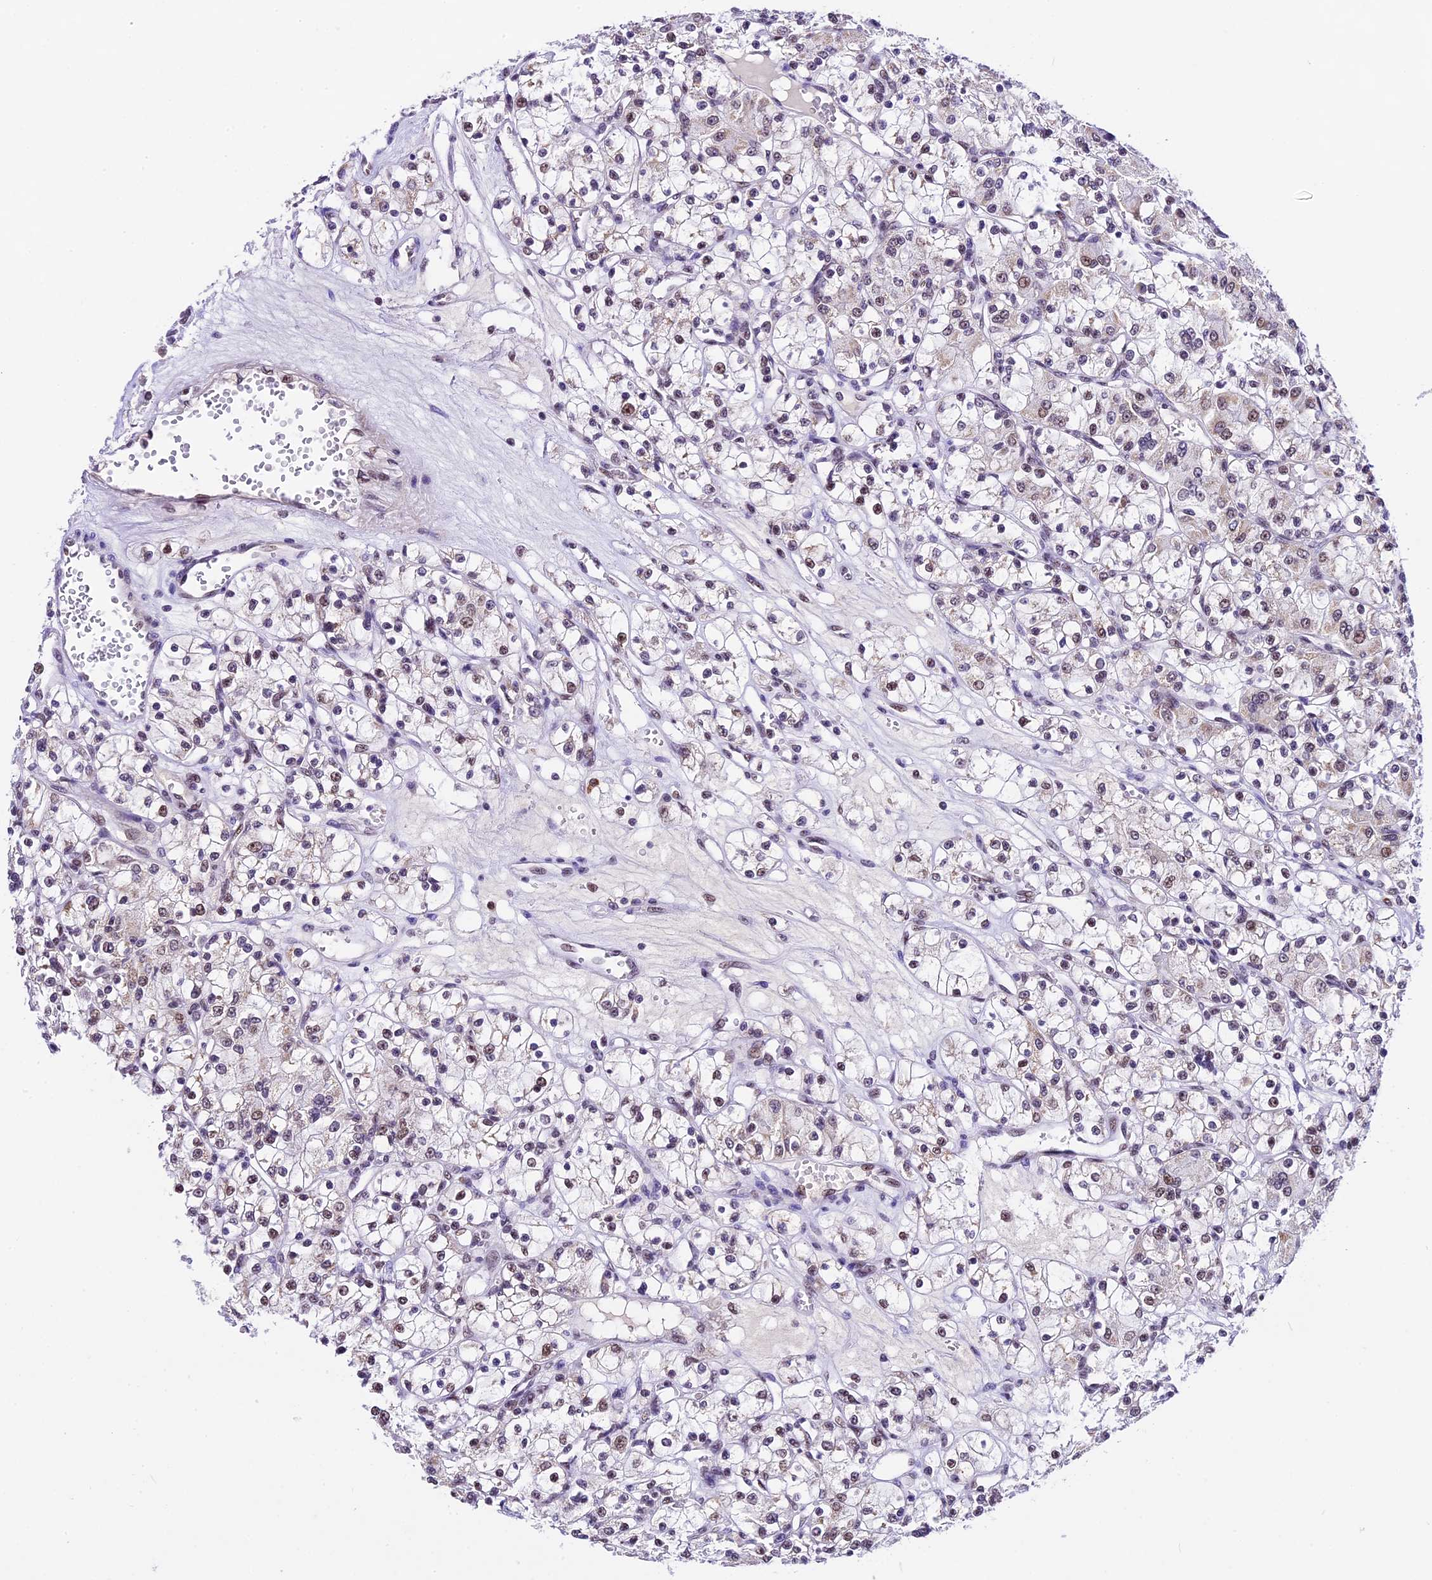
{"staining": {"intensity": "weak", "quantity": "<25%", "location": "nuclear"}, "tissue": "renal cancer", "cell_type": "Tumor cells", "image_type": "cancer", "snomed": [{"axis": "morphology", "description": "Adenocarcinoma, NOS"}, {"axis": "topography", "description": "Kidney"}], "caption": "DAB (3,3'-diaminobenzidine) immunohistochemical staining of adenocarcinoma (renal) reveals no significant positivity in tumor cells. (Immunohistochemistry, brightfield microscopy, high magnification).", "gene": "CARS2", "patient": {"sex": "female", "age": 59}}